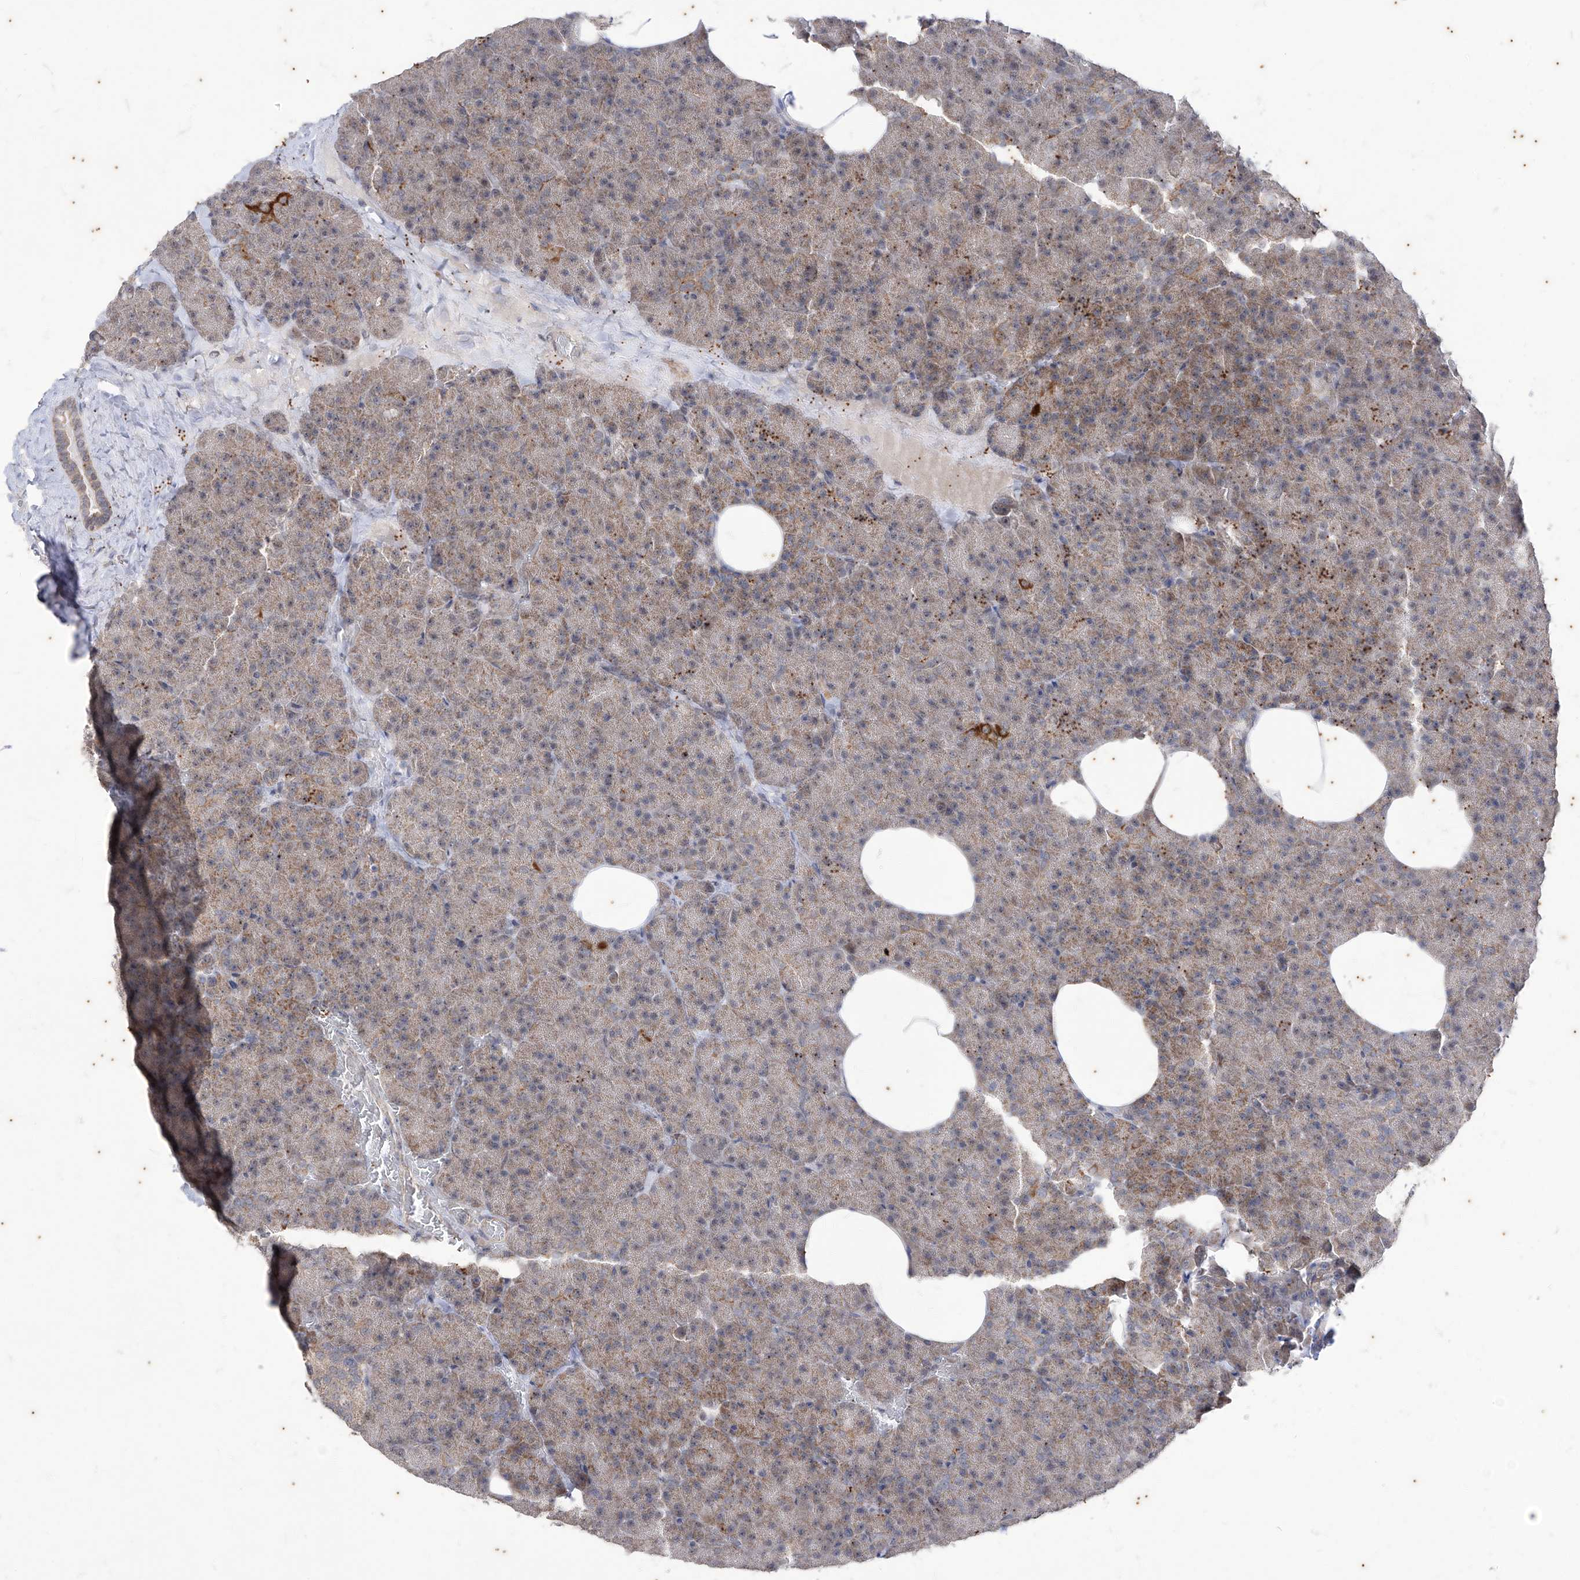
{"staining": {"intensity": "weak", "quantity": ">75%", "location": "cytoplasmic/membranous"}, "tissue": "pancreas", "cell_type": "Exocrine glandular cells", "image_type": "normal", "snomed": [{"axis": "morphology", "description": "Normal tissue, NOS"}, {"axis": "morphology", "description": "Carcinoid, malignant, NOS"}, {"axis": "topography", "description": "Pancreas"}], "caption": "This histopathology image demonstrates IHC staining of normal human pancreas, with low weak cytoplasmic/membranous expression in approximately >75% of exocrine glandular cells.", "gene": "PHF20L1", "patient": {"sex": "female", "age": 35}}